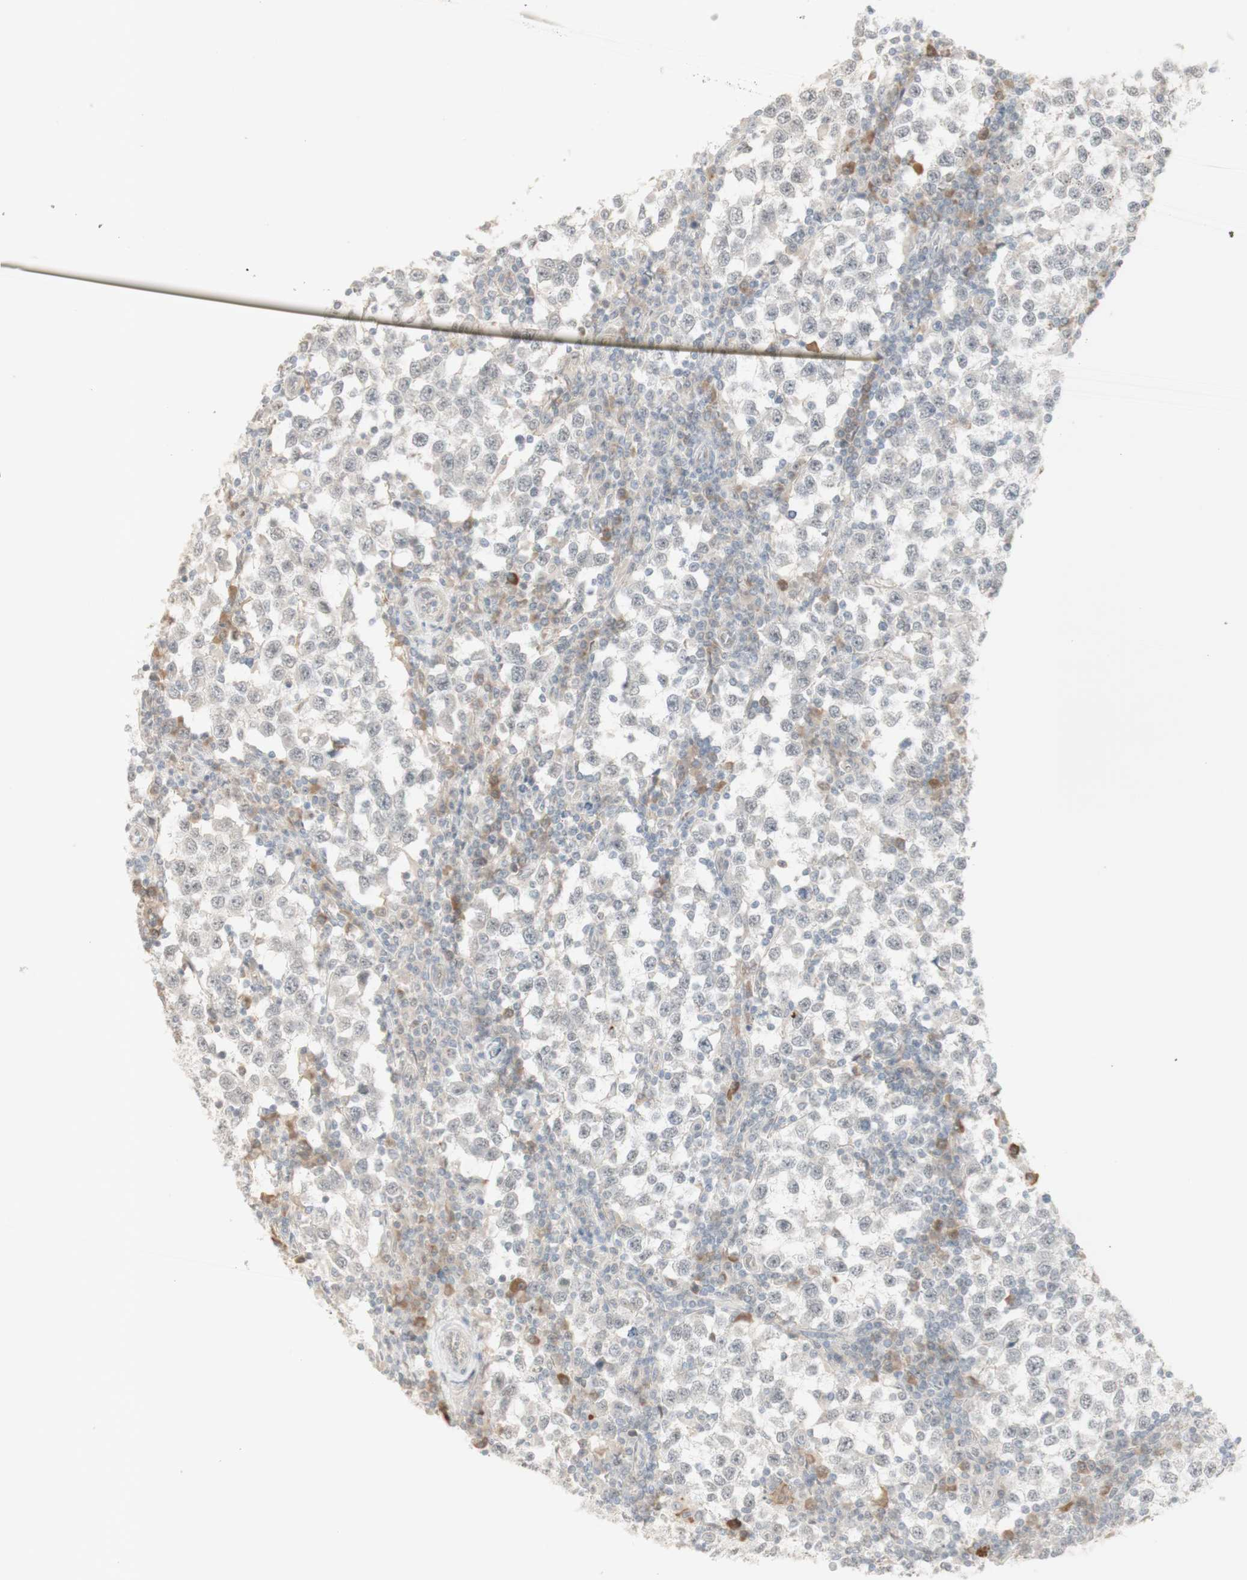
{"staining": {"intensity": "negative", "quantity": "none", "location": "none"}, "tissue": "testis cancer", "cell_type": "Tumor cells", "image_type": "cancer", "snomed": [{"axis": "morphology", "description": "Seminoma, NOS"}, {"axis": "topography", "description": "Testis"}], "caption": "The IHC image has no significant staining in tumor cells of testis cancer (seminoma) tissue. The staining is performed using DAB (3,3'-diaminobenzidine) brown chromogen with nuclei counter-stained in using hematoxylin.", "gene": "PLCD4", "patient": {"sex": "male", "age": 65}}